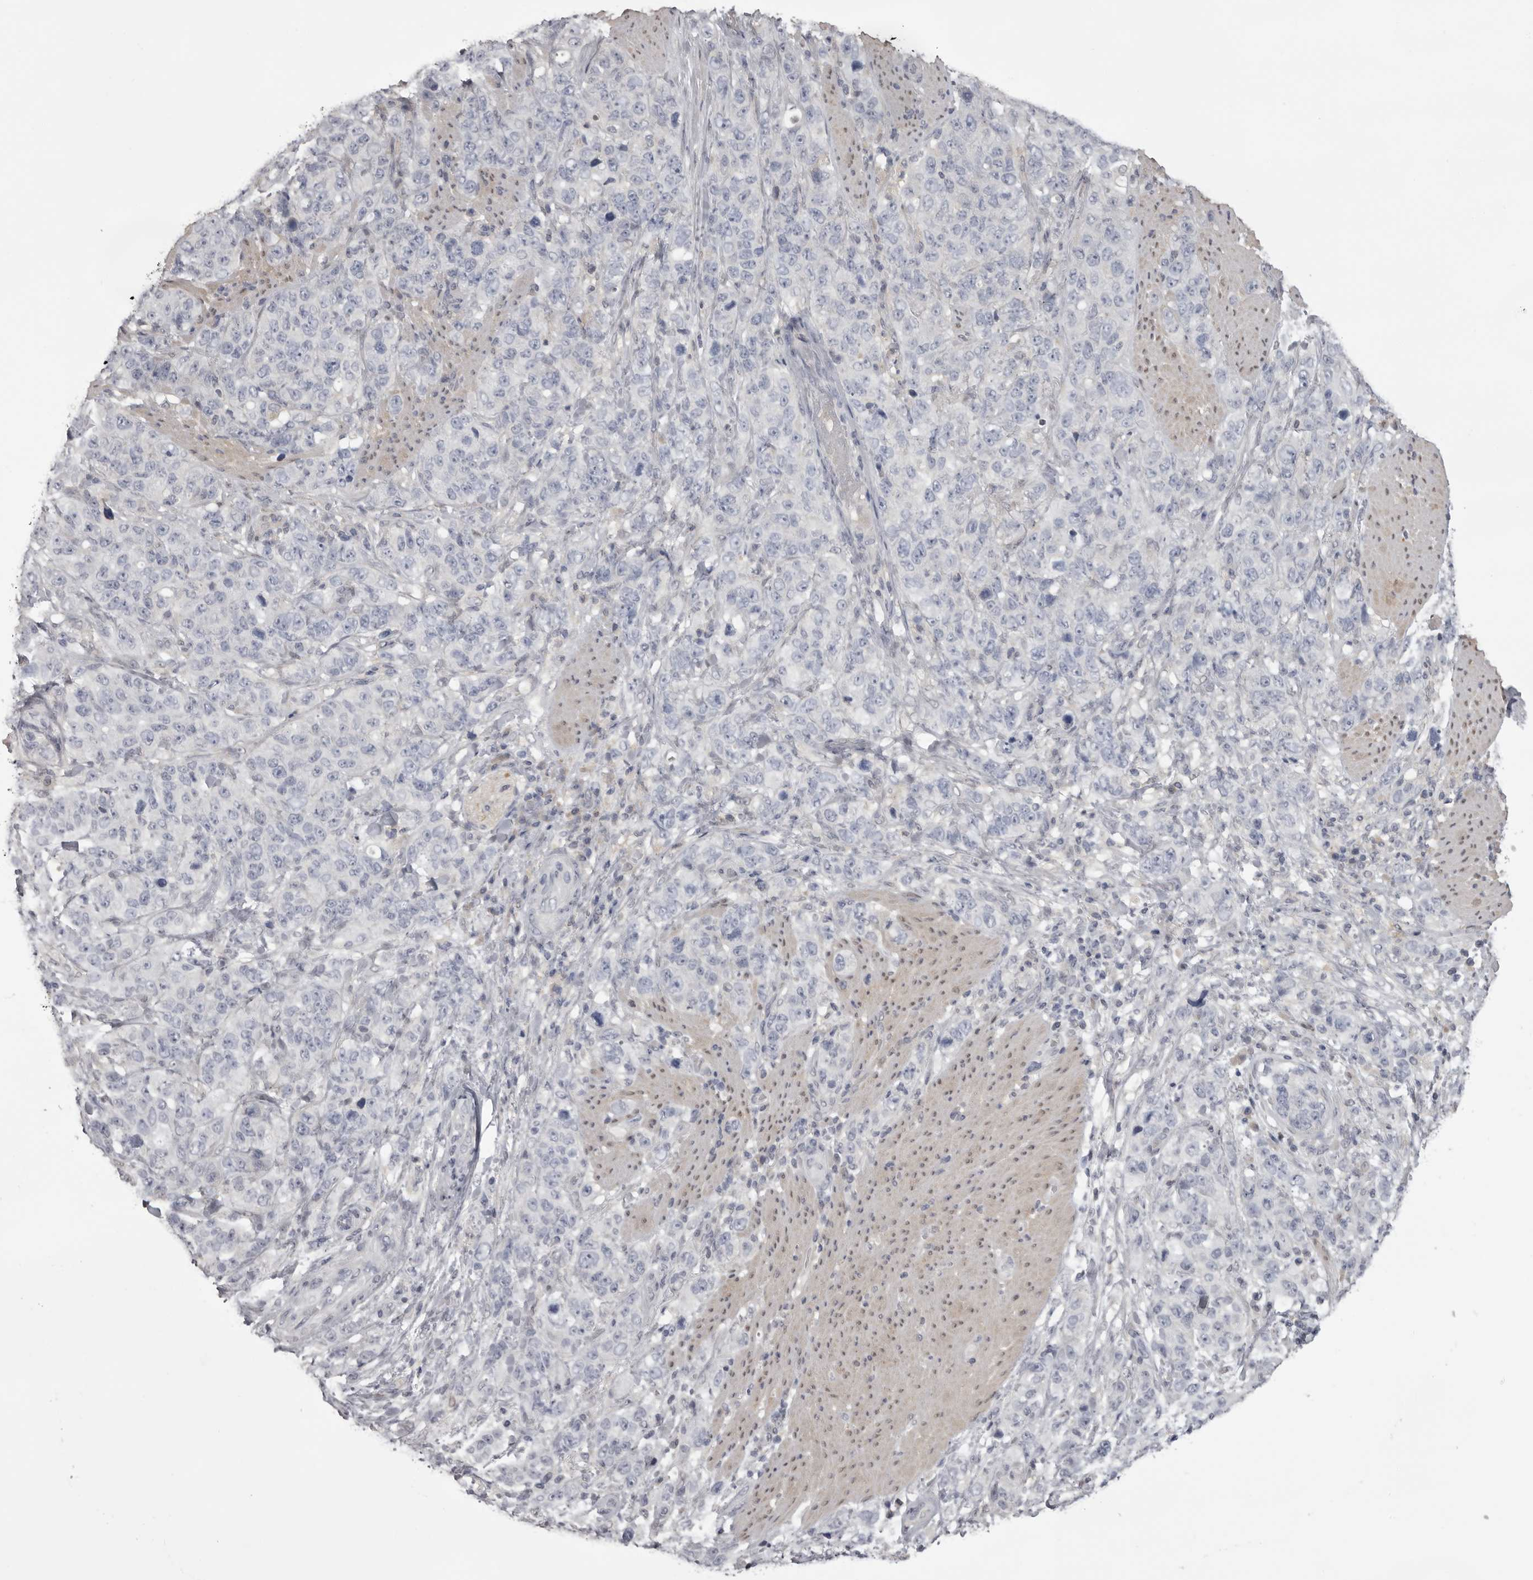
{"staining": {"intensity": "negative", "quantity": "none", "location": "none"}, "tissue": "stomach cancer", "cell_type": "Tumor cells", "image_type": "cancer", "snomed": [{"axis": "morphology", "description": "Adenocarcinoma, NOS"}, {"axis": "topography", "description": "Stomach"}], "caption": "Immunohistochemistry of stomach cancer (adenocarcinoma) reveals no staining in tumor cells.", "gene": "MDH1", "patient": {"sex": "male", "age": 48}}